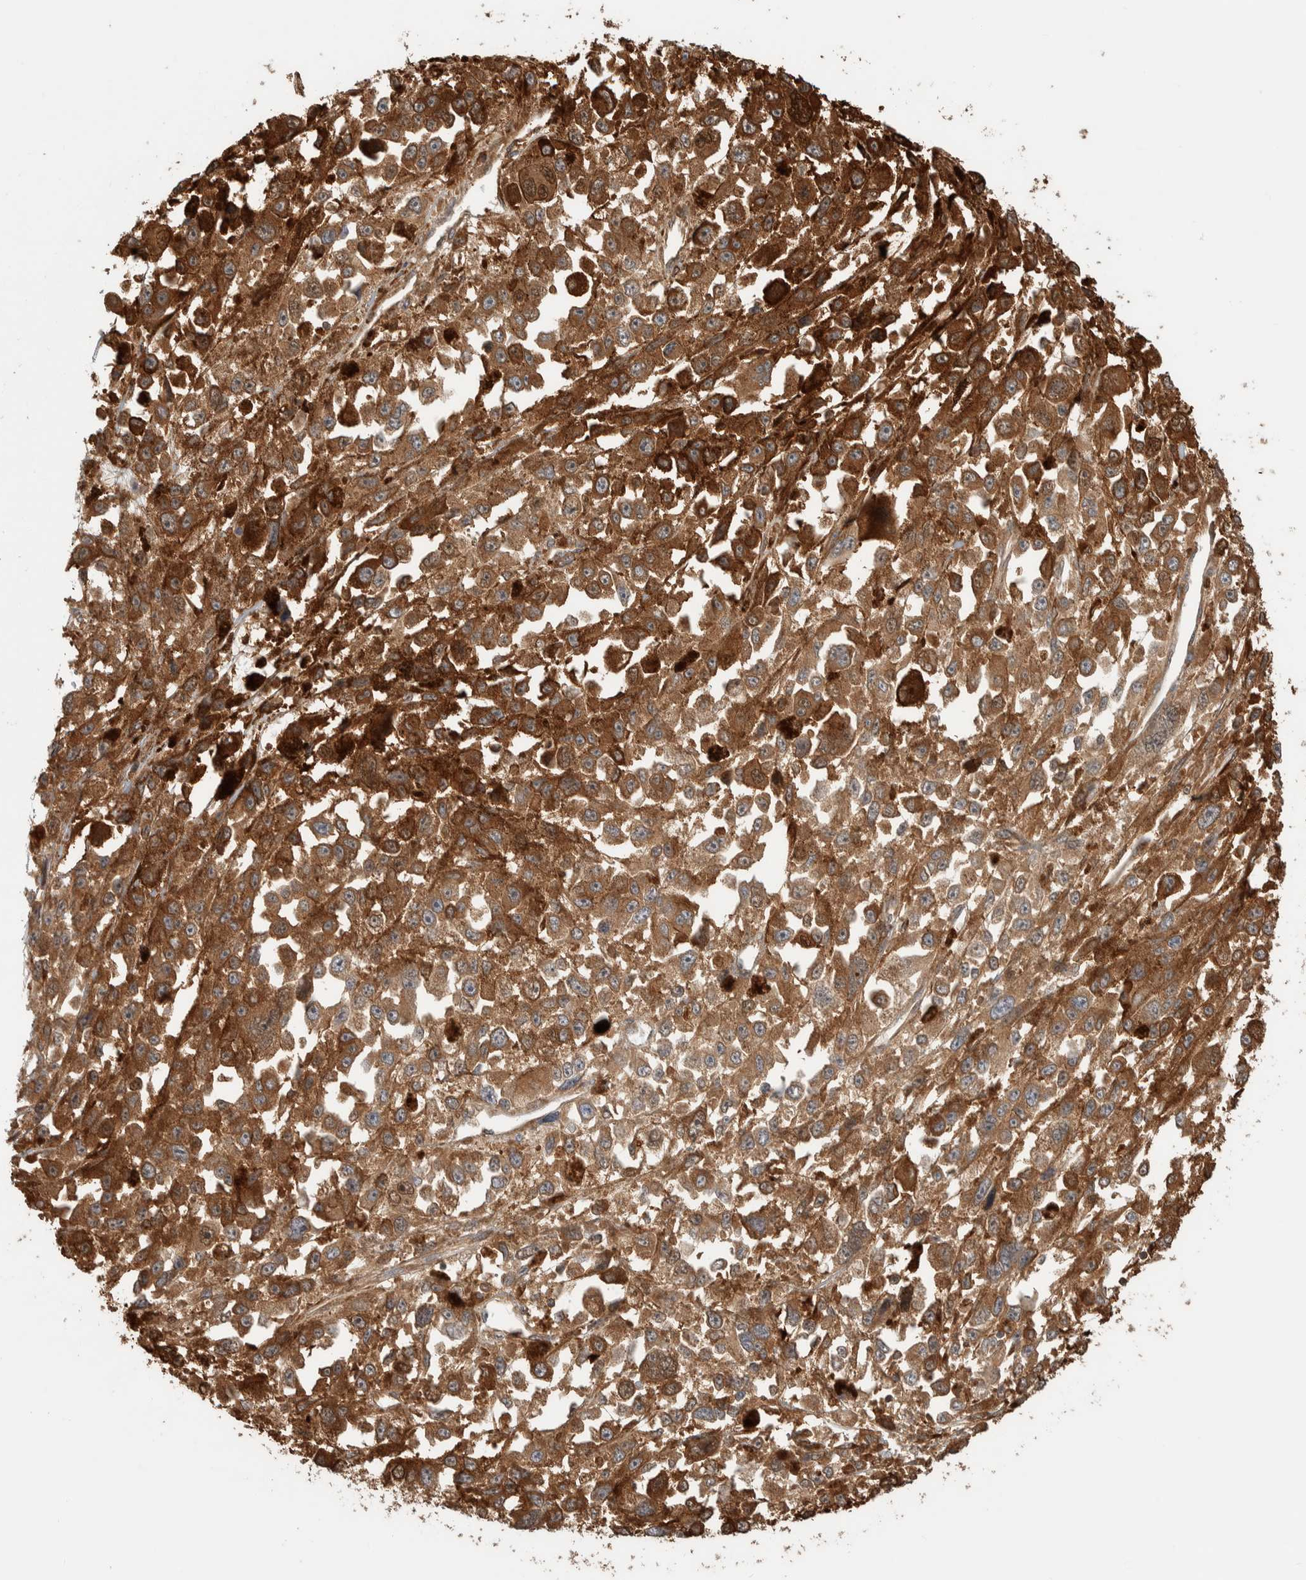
{"staining": {"intensity": "strong", "quantity": ">75%", "location": "cytoplasmic/membranous"}, "tissue": "melanoma", "cell_type": "Tumor cells", "image_type": "cancer", "snomed": [{"axis": "morphology", "description": "Malignant melanoma, Metastatic site"}, {"axis": "topography", "description": "Lymph node"}], "caption": "Malignant melanoma (metastatic site) stained for a protein exhibits strong cytoplasmic/membranous positivity in tumor cells.", "gene": "CNTROB", "patient": {"sex": "male", "age": 59}}